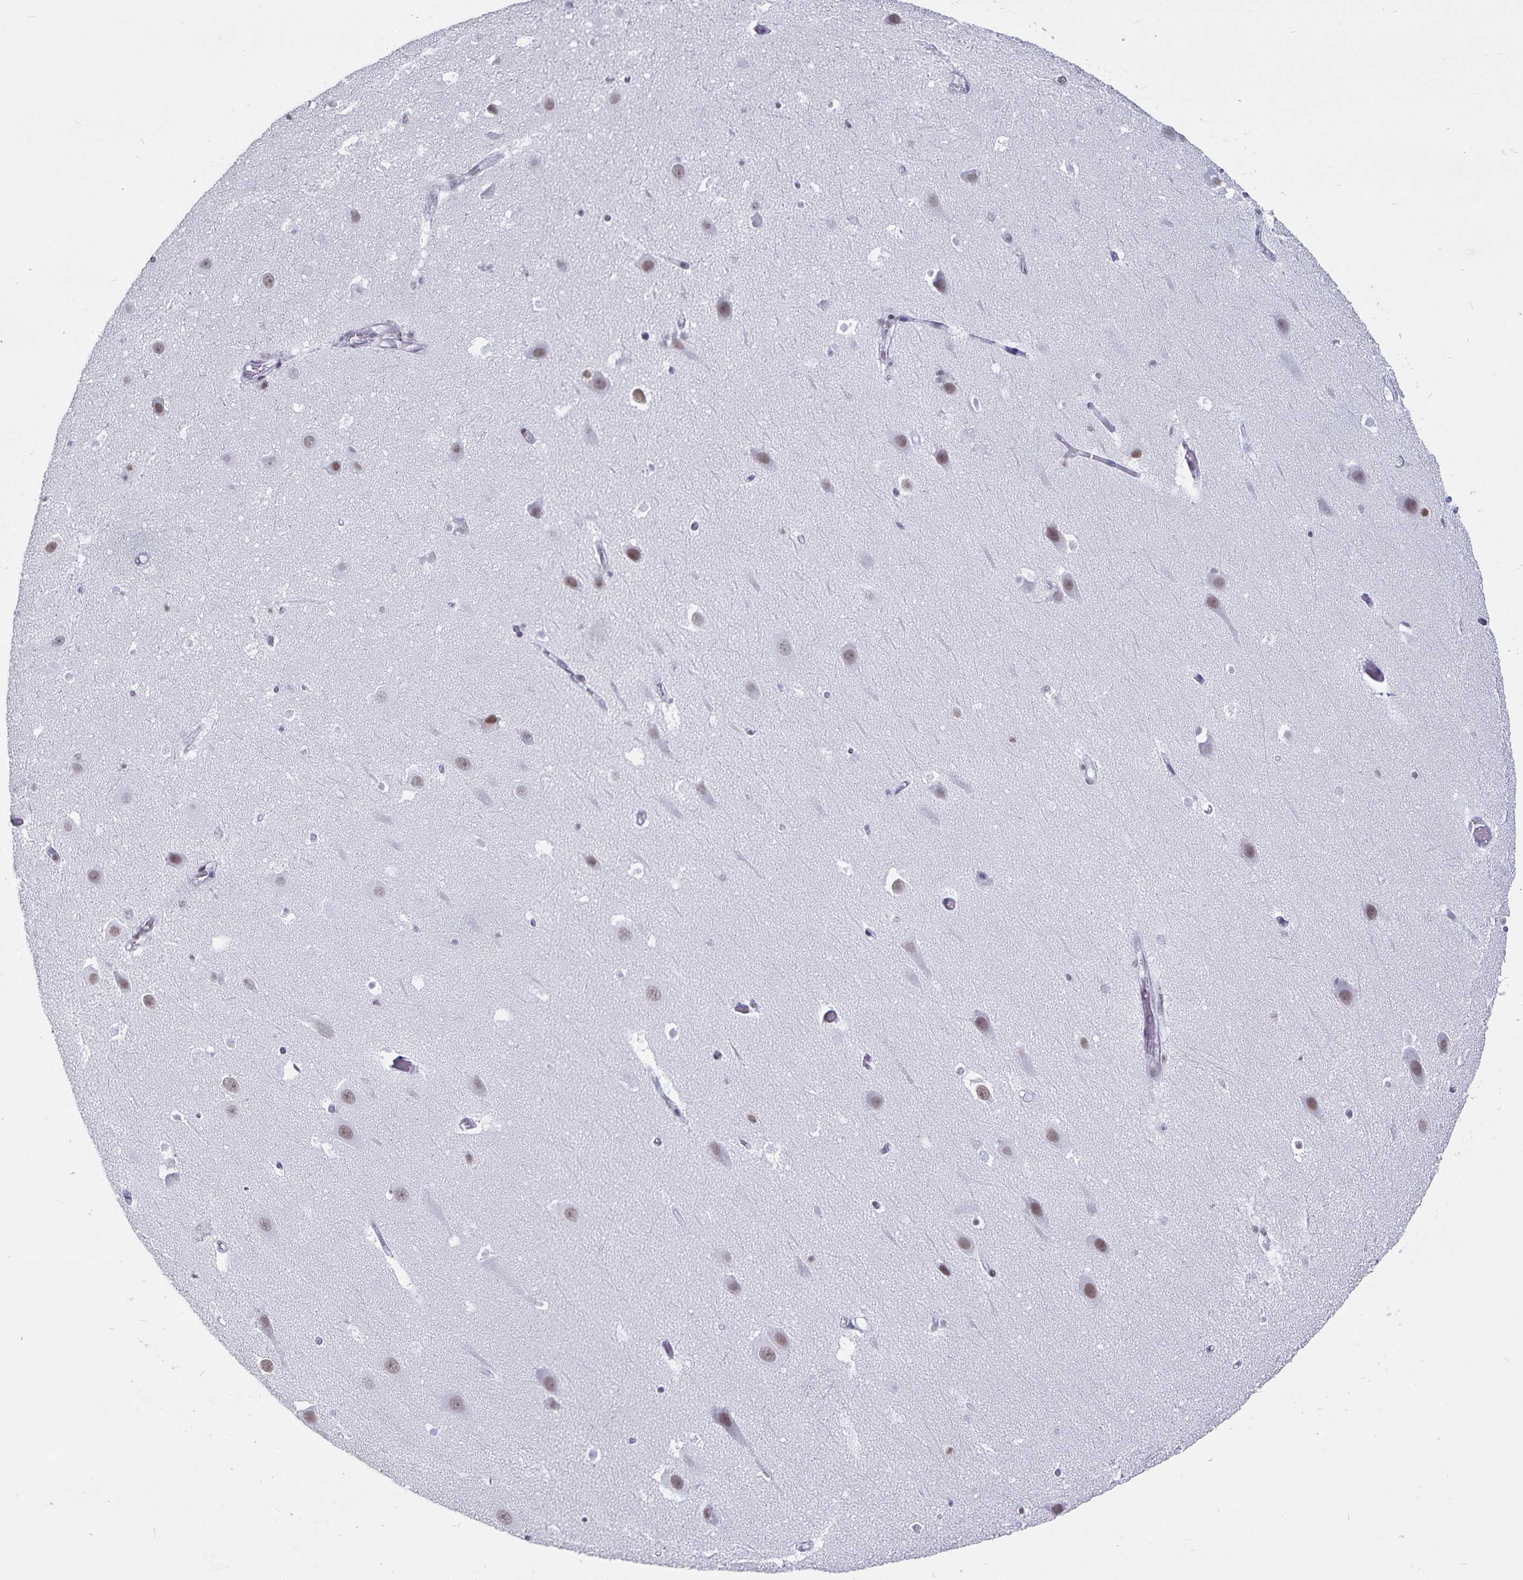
{"staining": {"intensity": "weak", "quantity": "25%-75%", "location": "nuclear"}, "tissue": "hippocampus", "cell_type": "Glial cells", "image_type": "normal", "snomed": [{"axis": "morphology", "description": "Normal tissue, NOS"}, {"axis": "topography", "description": "Hippocampus"}], "caption": "A photomicrograph of hippocampus stained for a protein displays weak nuclear brown staining in glial cells. The protein of interest is shown in brown color, while the nuclei are stained blue.", "gene": "PBX2", "patient": {"sex": "male", "age": 26}}